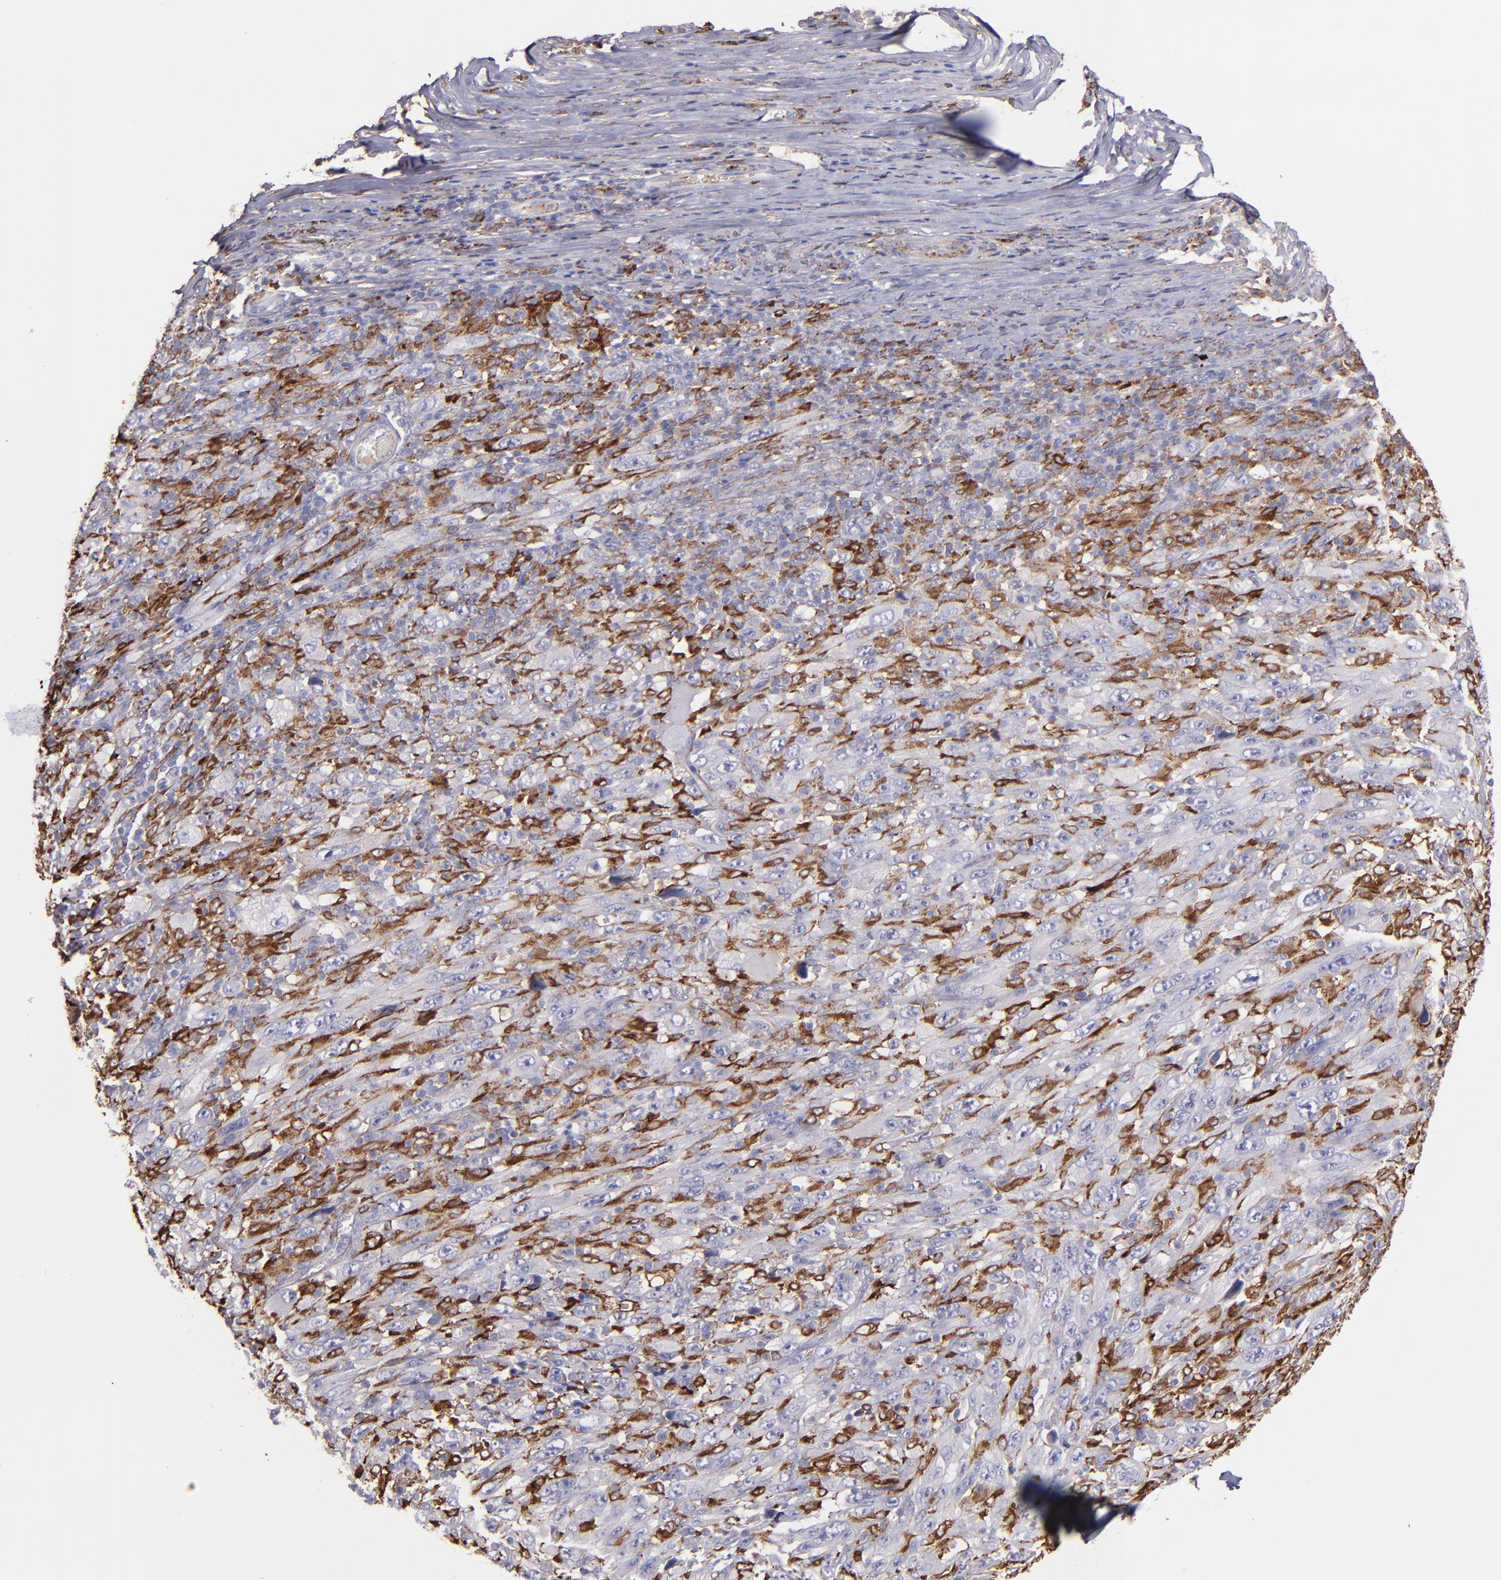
{"staining": {"intensity": "negative", "quantity": "none", "location": "none"}, "tissue": "melanoma", "cell_type": "Tumor cells", "image_type": "cancer", "snomed": [{"axis": "morphology", "description": "Malignant melanoma, Metastatic site"}, {"axis": "topography", "description": "Skin"}], "caption": "The image displays no staining of tumor cells in malignant melanoma (metastatic site).", "gene": "C1QA", "patient": {"sex": "female", "age": 56}}